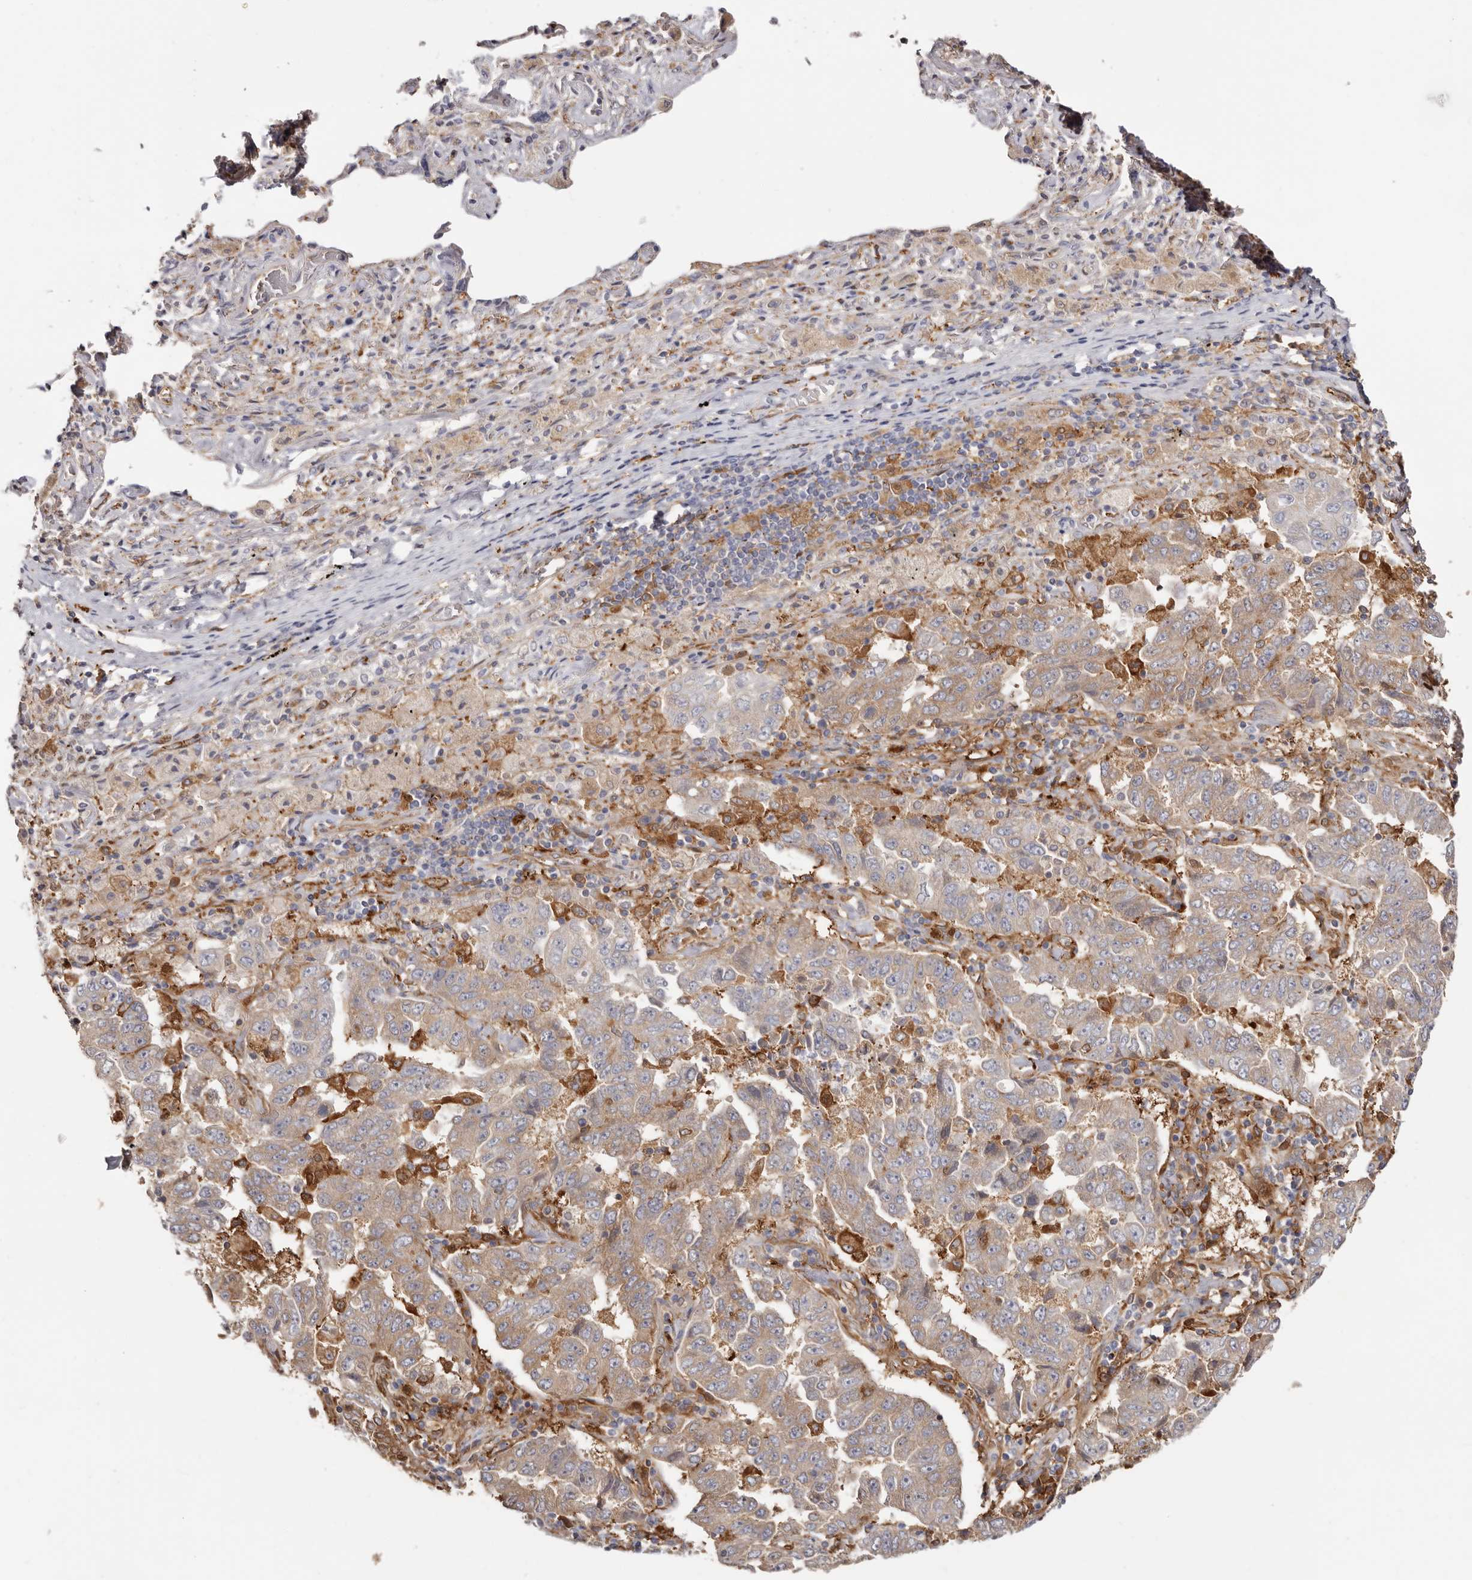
{"staining": {"intensity": "weak", "quantity": ">75%", "location": "cytoplasmic/membranous"}, "tissue": "lung cancer", "cell_type": "Tumor cells", "image_type": "cancer", "snomed": [{"axis": "morphology", "description": "Adenocarcinoma, NOS"}, {"axis": "topography", "description": "Lung"}], "caption": "Lung cancer (adenocarcinoma) tissue exhibits weak cytoplasmic/membranous expression in approximately >75% of tumor cells, visualized by immunohistochemistry.", "gene": "LAP3", "patient": {"sex": "female", "age": 51}}